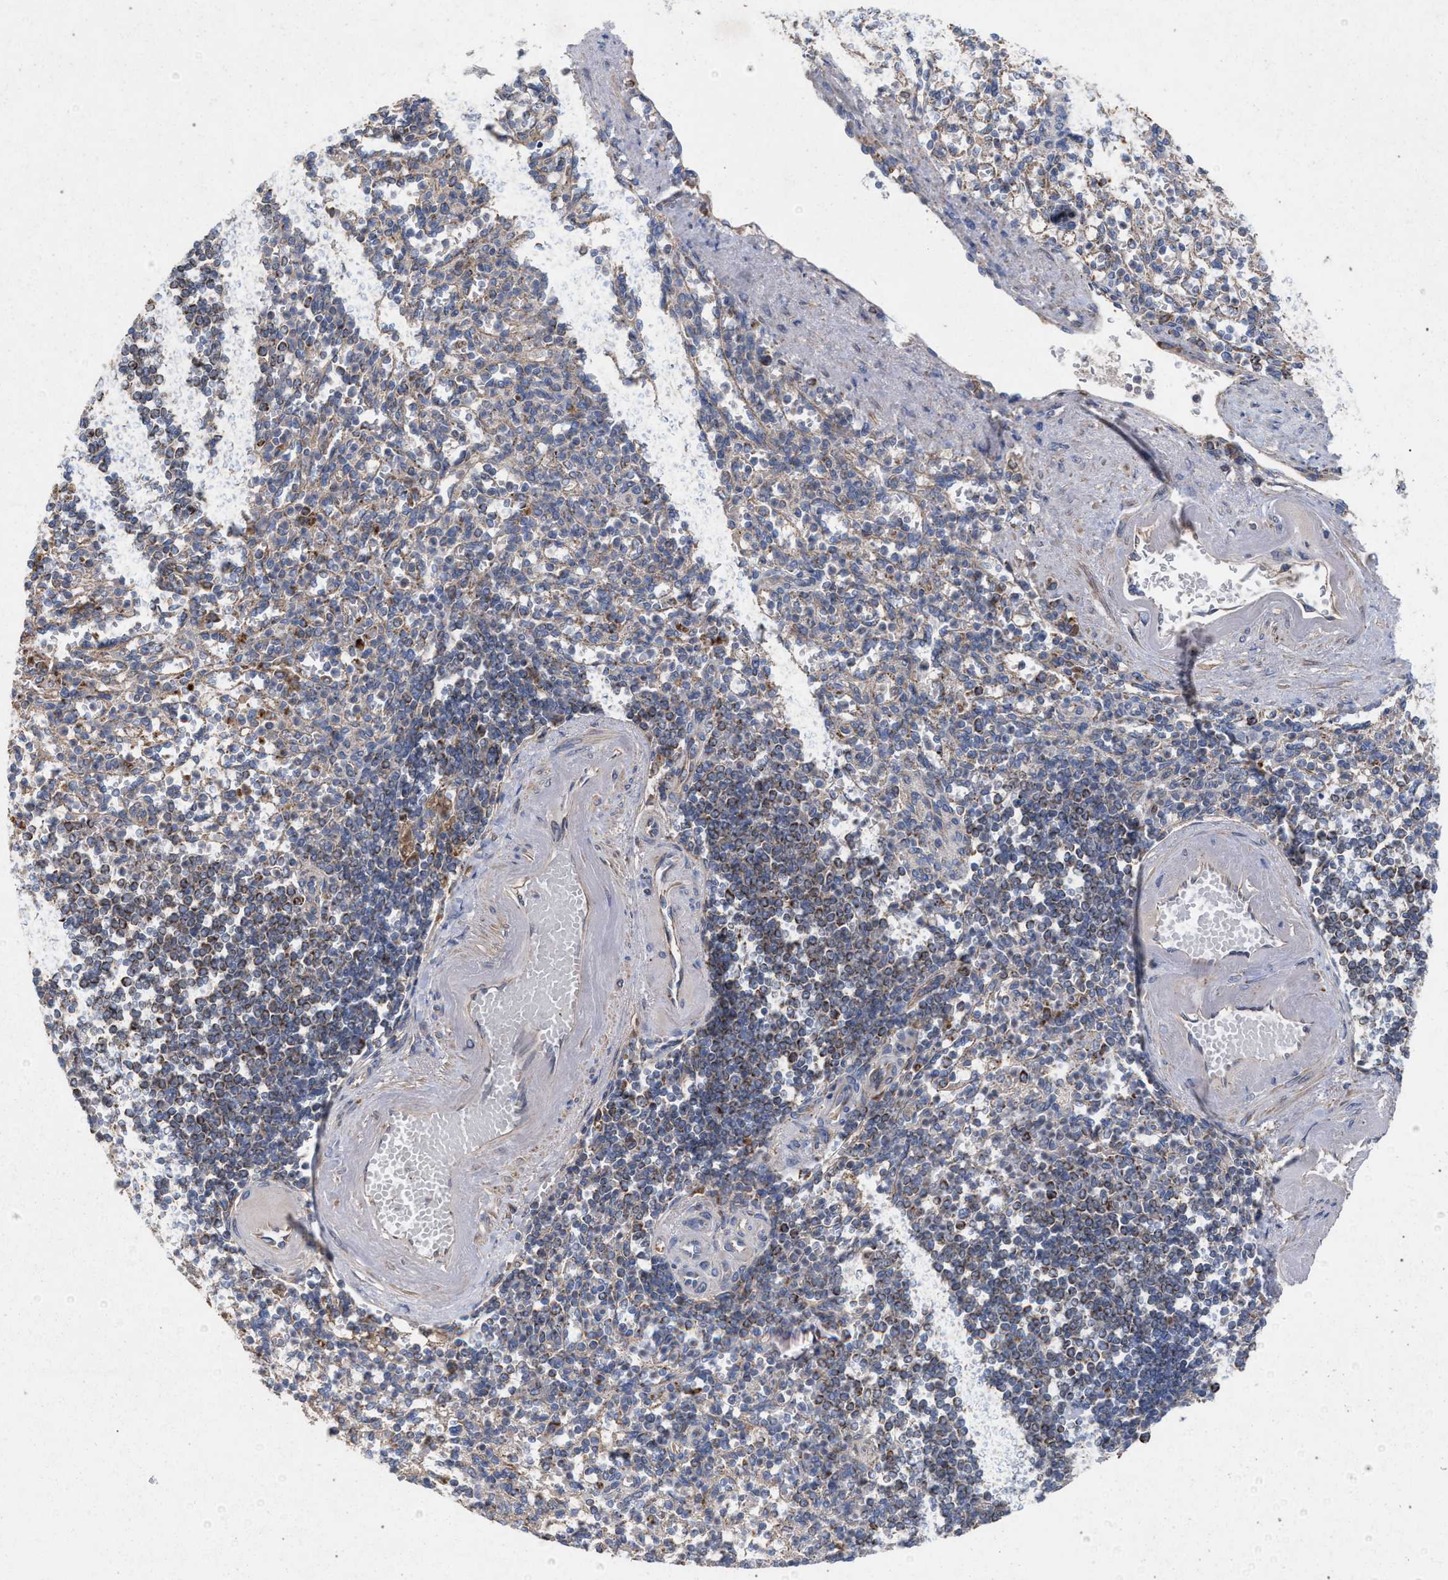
{"staining": {"intensity": "weak", "quantity": "<25%", "location": "cytoplasmic/membranous"}, "tissue": "spleen", "cell_type": "Cells in red pulp", "image_type": "normal", "snomed": [{"axis": "morphology", "description": "Normal tissue, NOS"}, {"axis": "topography", "description": "Spleen"}], "caption": "Immunohistochemistry (IHC) of benign human spleen shows no staining in cells in red pulp.", "gene": "BCL2L12", "patient": {"sex": "female", "age": 74}}